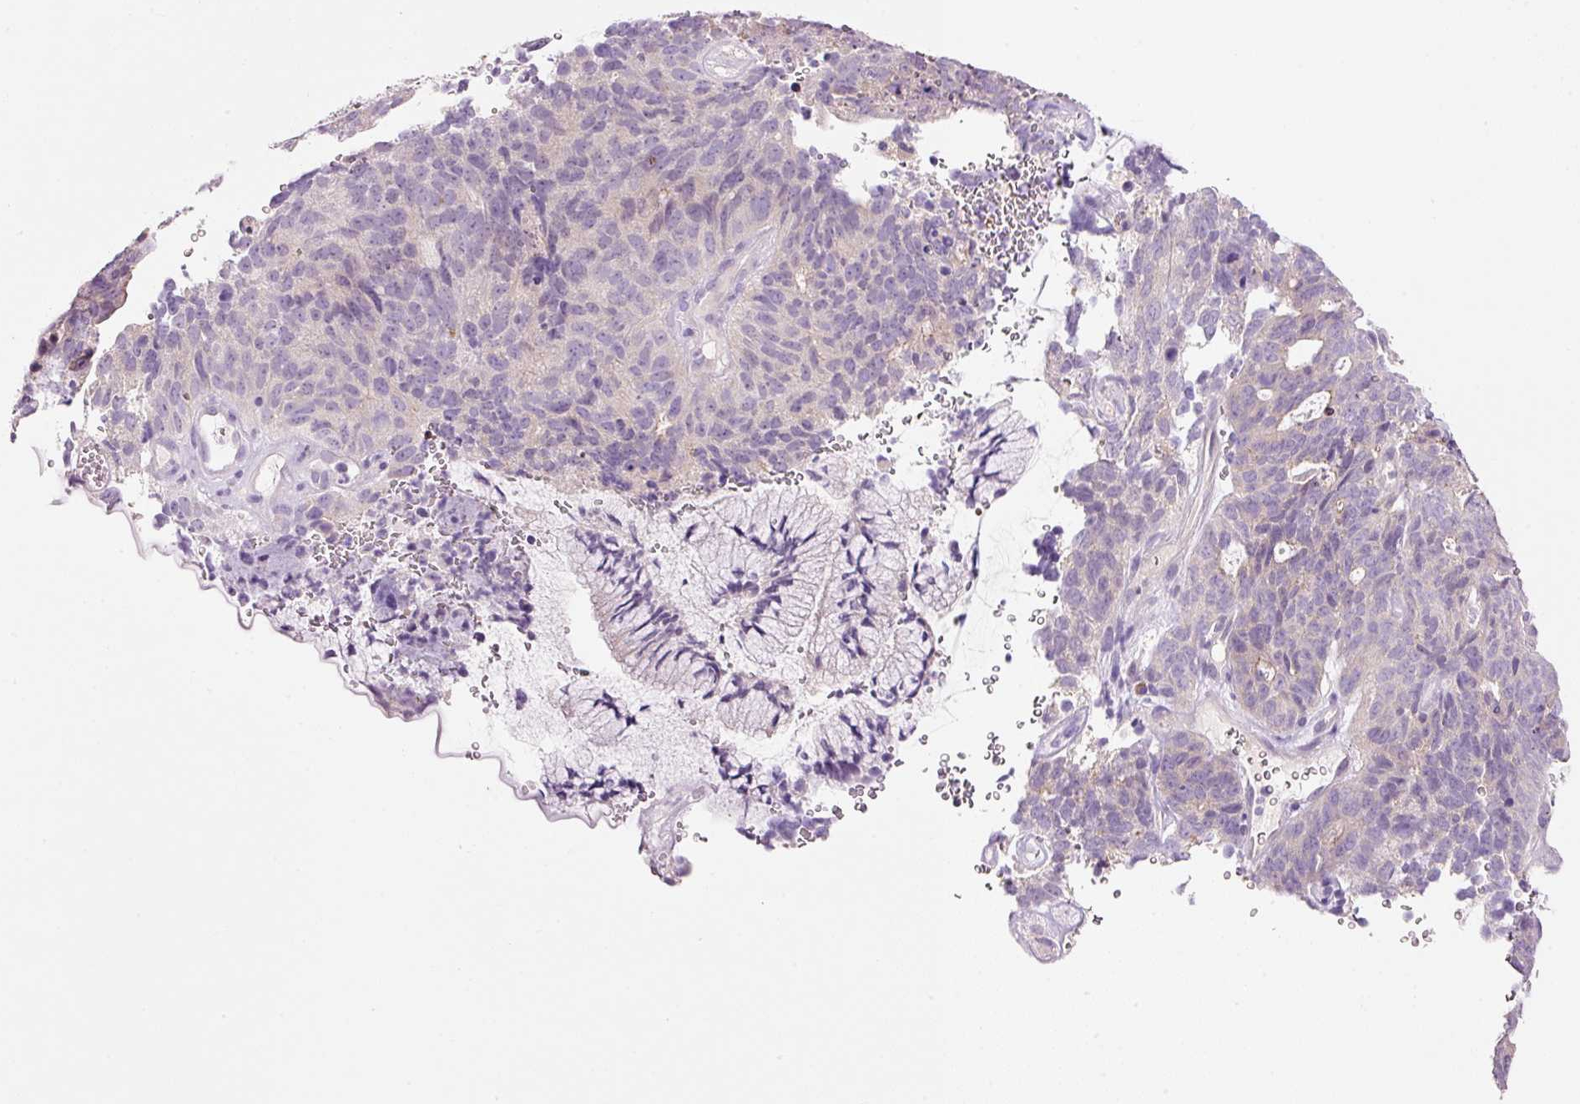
{"staining": {"intensity": "negative", "quantity": "none", "location": "none"}, "tissue": "cervical cancer", "cell_type": "Tumor cells", "image_type": "cancer", "snomed": [{"axis": "morphology", "description": "Adenocarcinoma, NOS"}, {"axis": "topography", "description": "Cervix"}], "caption": "The photomicrograph displays no staining of tumor cells in cervical cancer (adenocarcinoma).", "gene": "TENT5C", "patient": {"sex": "female", "age": 38}}